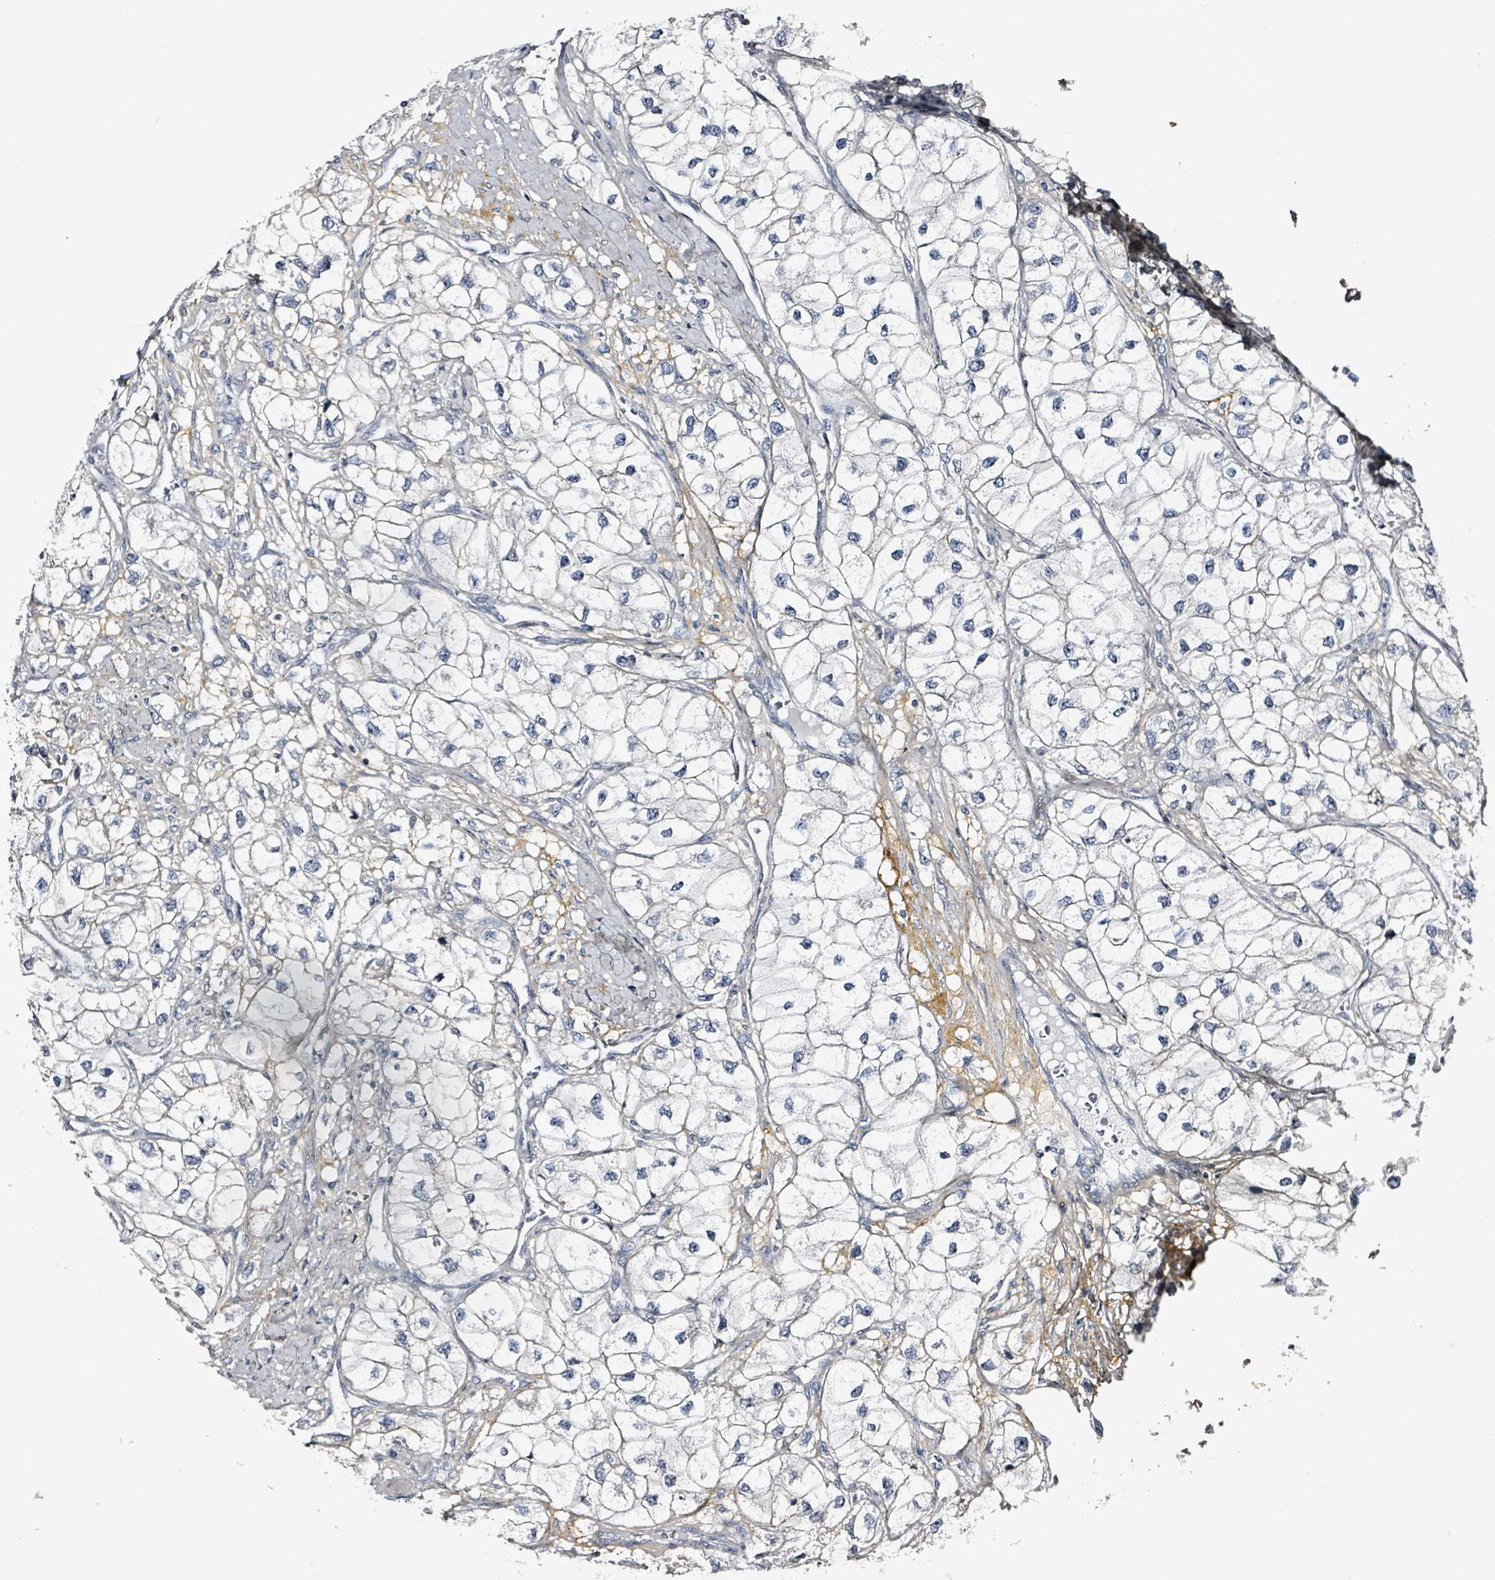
{"staining": {"intensity": "negative", "quantity": "none", "location": "none"}, "tissue": "renal cancer", "cell_type": "Tumor cells", "image_type": "cancer", "snomed": [{"axis": "morphology", "description": "Adenocarcinoma, NOS"}, {"axis": "topography", "description": "Kidney"}], "caption": "Renal cancer was stained to show a protein in brown. There is no significant positivity in tumor cells. Nuclei are stained in blue.", "gene": "CA9", "patient": {"sex": "male", "age": 59}}